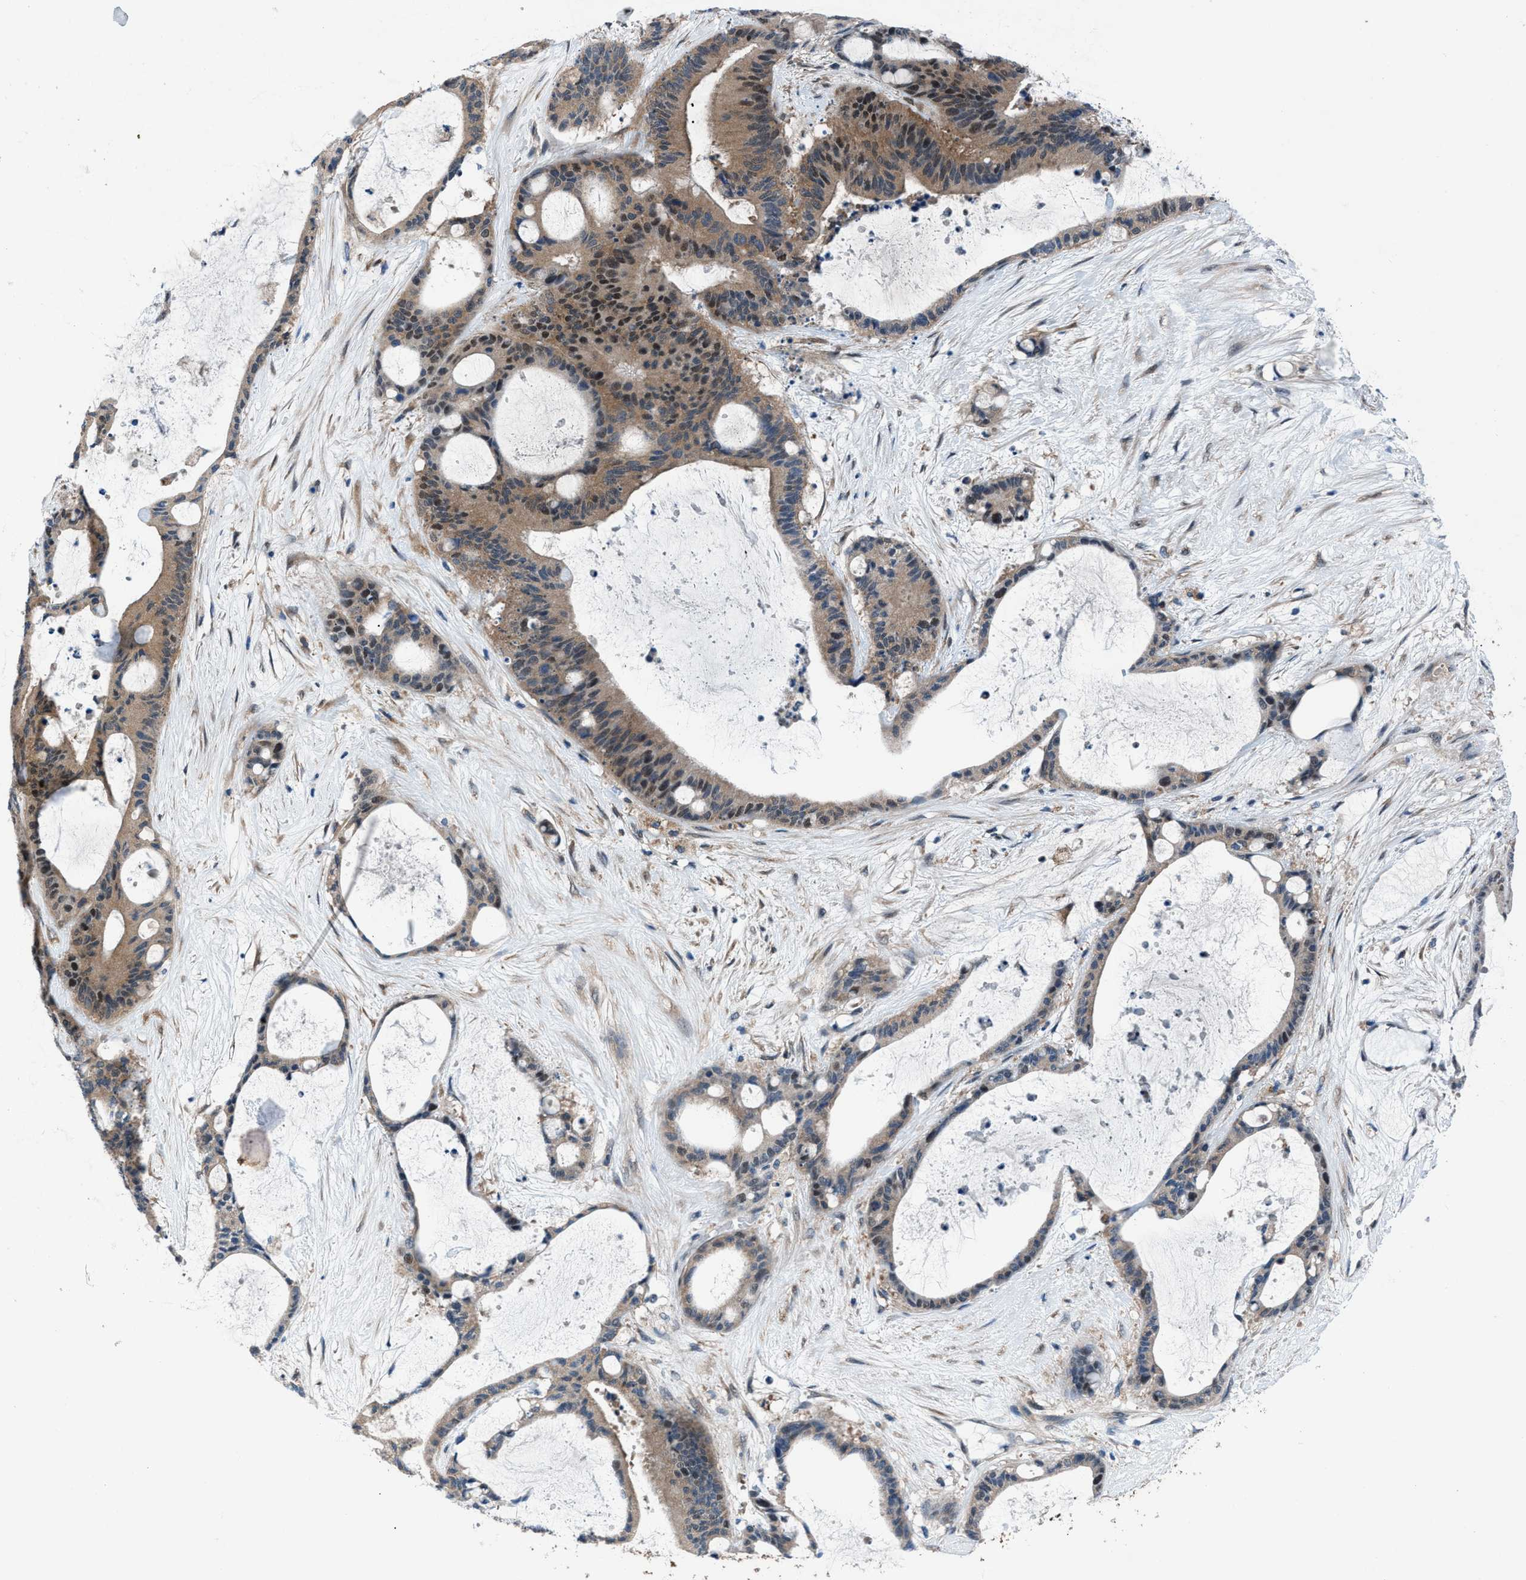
{"staining": {"intensity": "moderate", "quantity": ">75%", "location": "cytoplasmic/membranous,nuclear"}, "tissue": "liver cancer", "cell_type": "Tumor cells", "image_type": "cancer", "snomed": [{"axis": "morphology", "description": "Cholangiocarcinoma"}, {"axis": "topography", "description": "Liver"}], "caption": "DAB (3,3'-diaminobenzidine) immunohistochemical staining of liver cholangiocarcinoma exhibits moderate cytoplasmic/membranous and nuclear protein positivity in approximately >75% of tumor cells. (Brightfield microscopy of DAB IHC at high magnification).", "gene": "TMEM45B", "patient": {"sex": "female", "age": 73}}